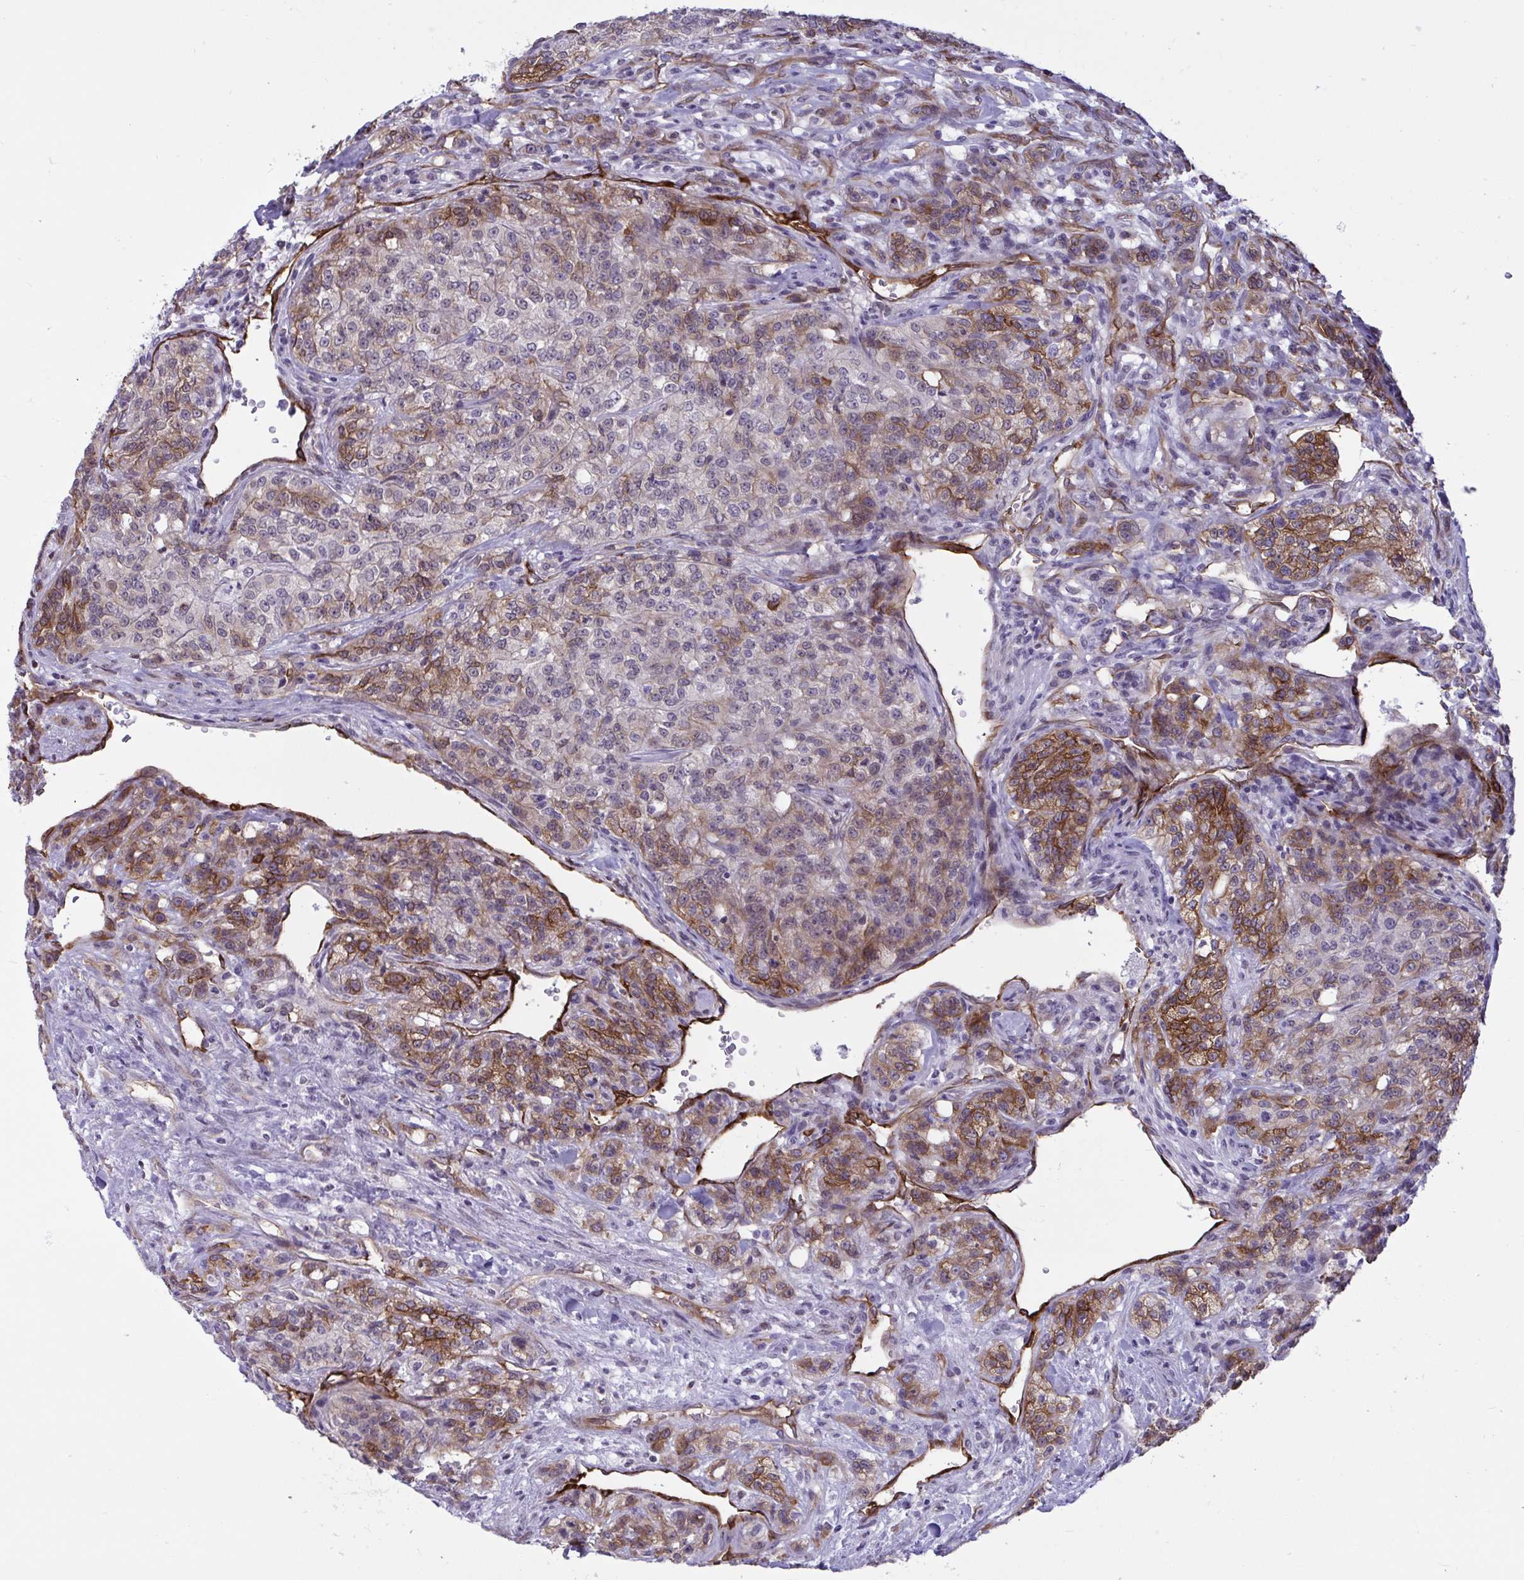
{"staining": {"intensity": "moderate", "quantity": "25%-75%", "location": "cytoplasmic/membranous"}, "tissue": "renal cancer", "cell_type": "Tumor cells", "image_type": "cancer", "snomed": [{"axis": "morphology", "description": "Adenocarcinoma, NOS"}, {"axis": "topography", "description": "Kidney"}], "caption": "An immunohistochemistry micrograph of tumor tissue is shown. Protein staining in brown labels moderate cytoplasmic/membranous positivity in renal cancer within tumor cells.", "gene": "EML1", "patient": {"sex": "female", "age": 63}}